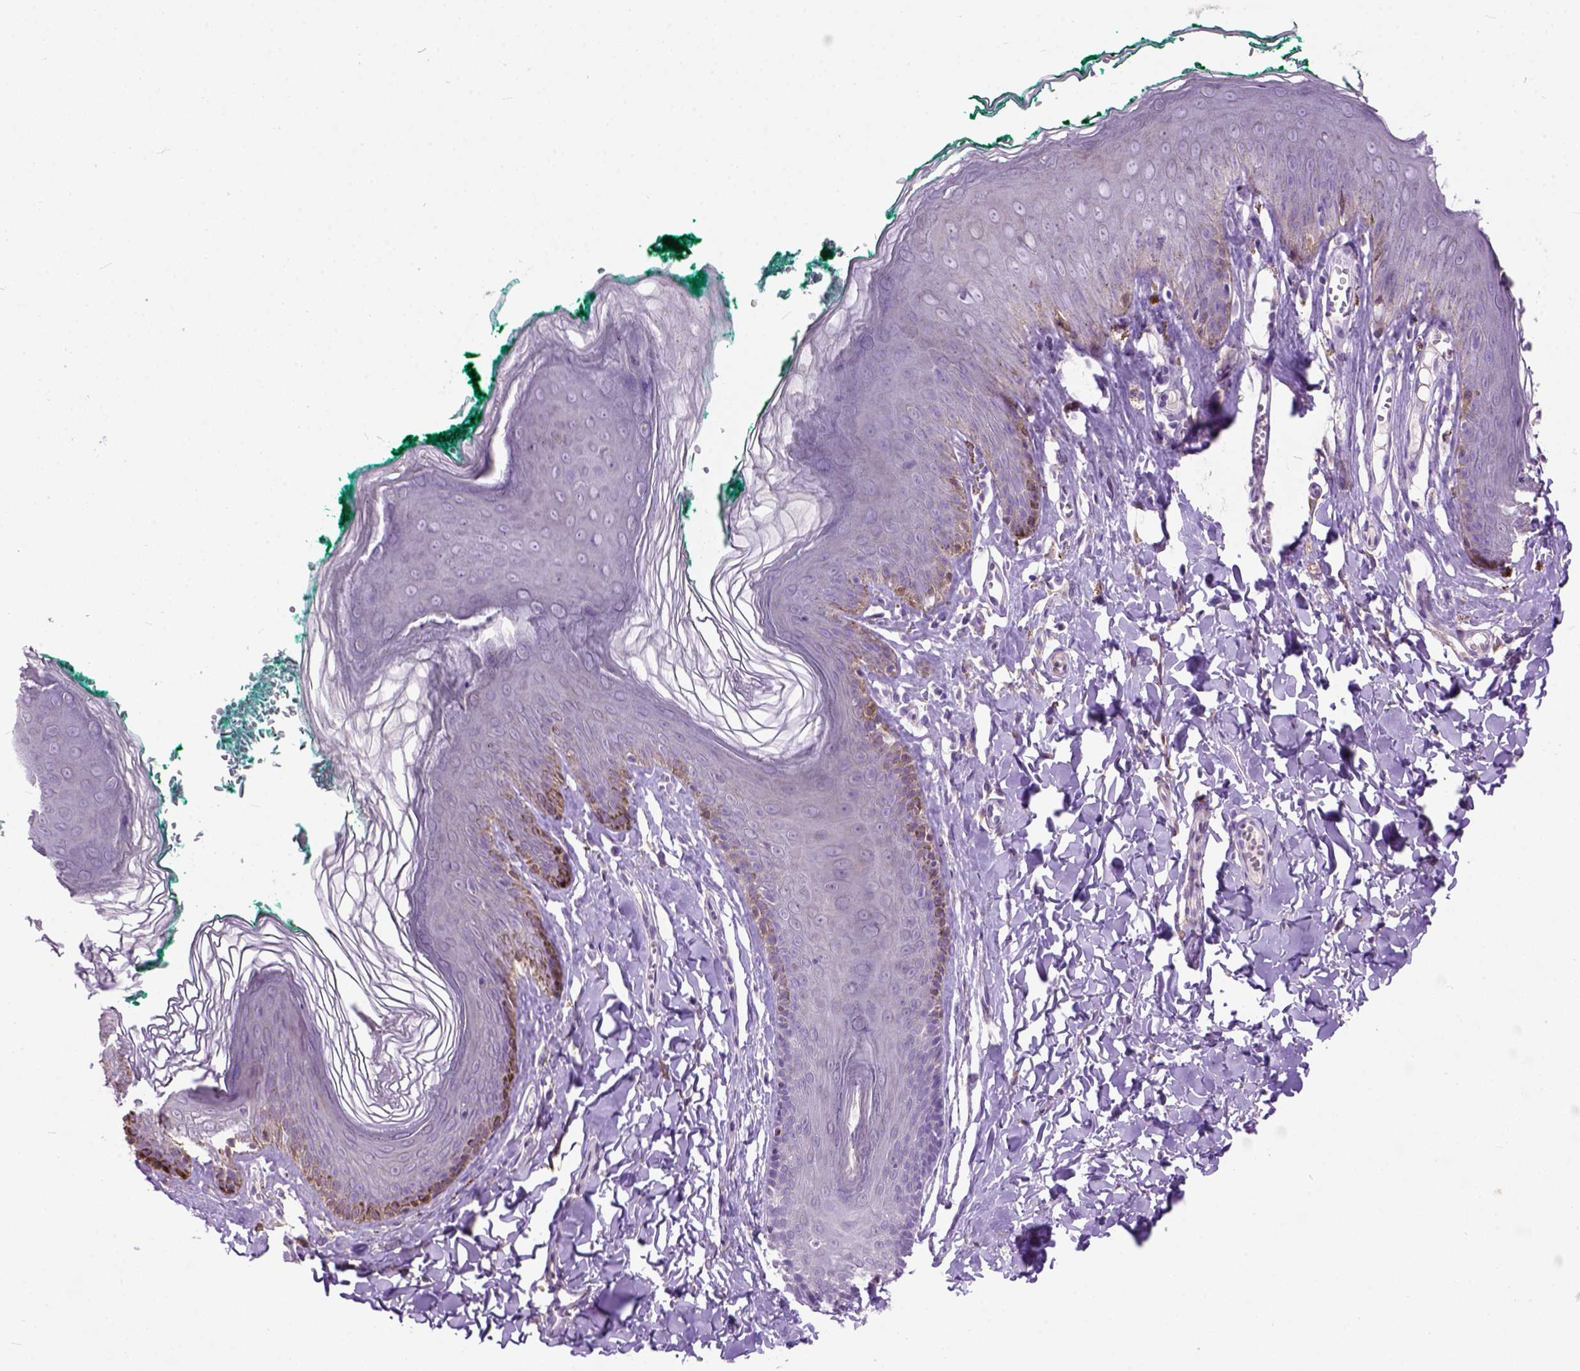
{"staining": {"intensity": "negative", "quantity": "none", "location": "none"}, "tissue": "skin", "cell_type": "Epidermal cells", "image_type": "normal", "snomed": [{"axis": "morphology", "description": "Normal tissue, NOS"}, {"axis": "topography", "description": "Vulva"}, {"axis": "topography", "description": "Peripheral nerve tissue"}], "caption": "Immunohistochemical staining of benign human skin exhibits no significant staining in epidermal cells.", "gene": "MAPT", "patient": {"sex": "female", "age": 66}}